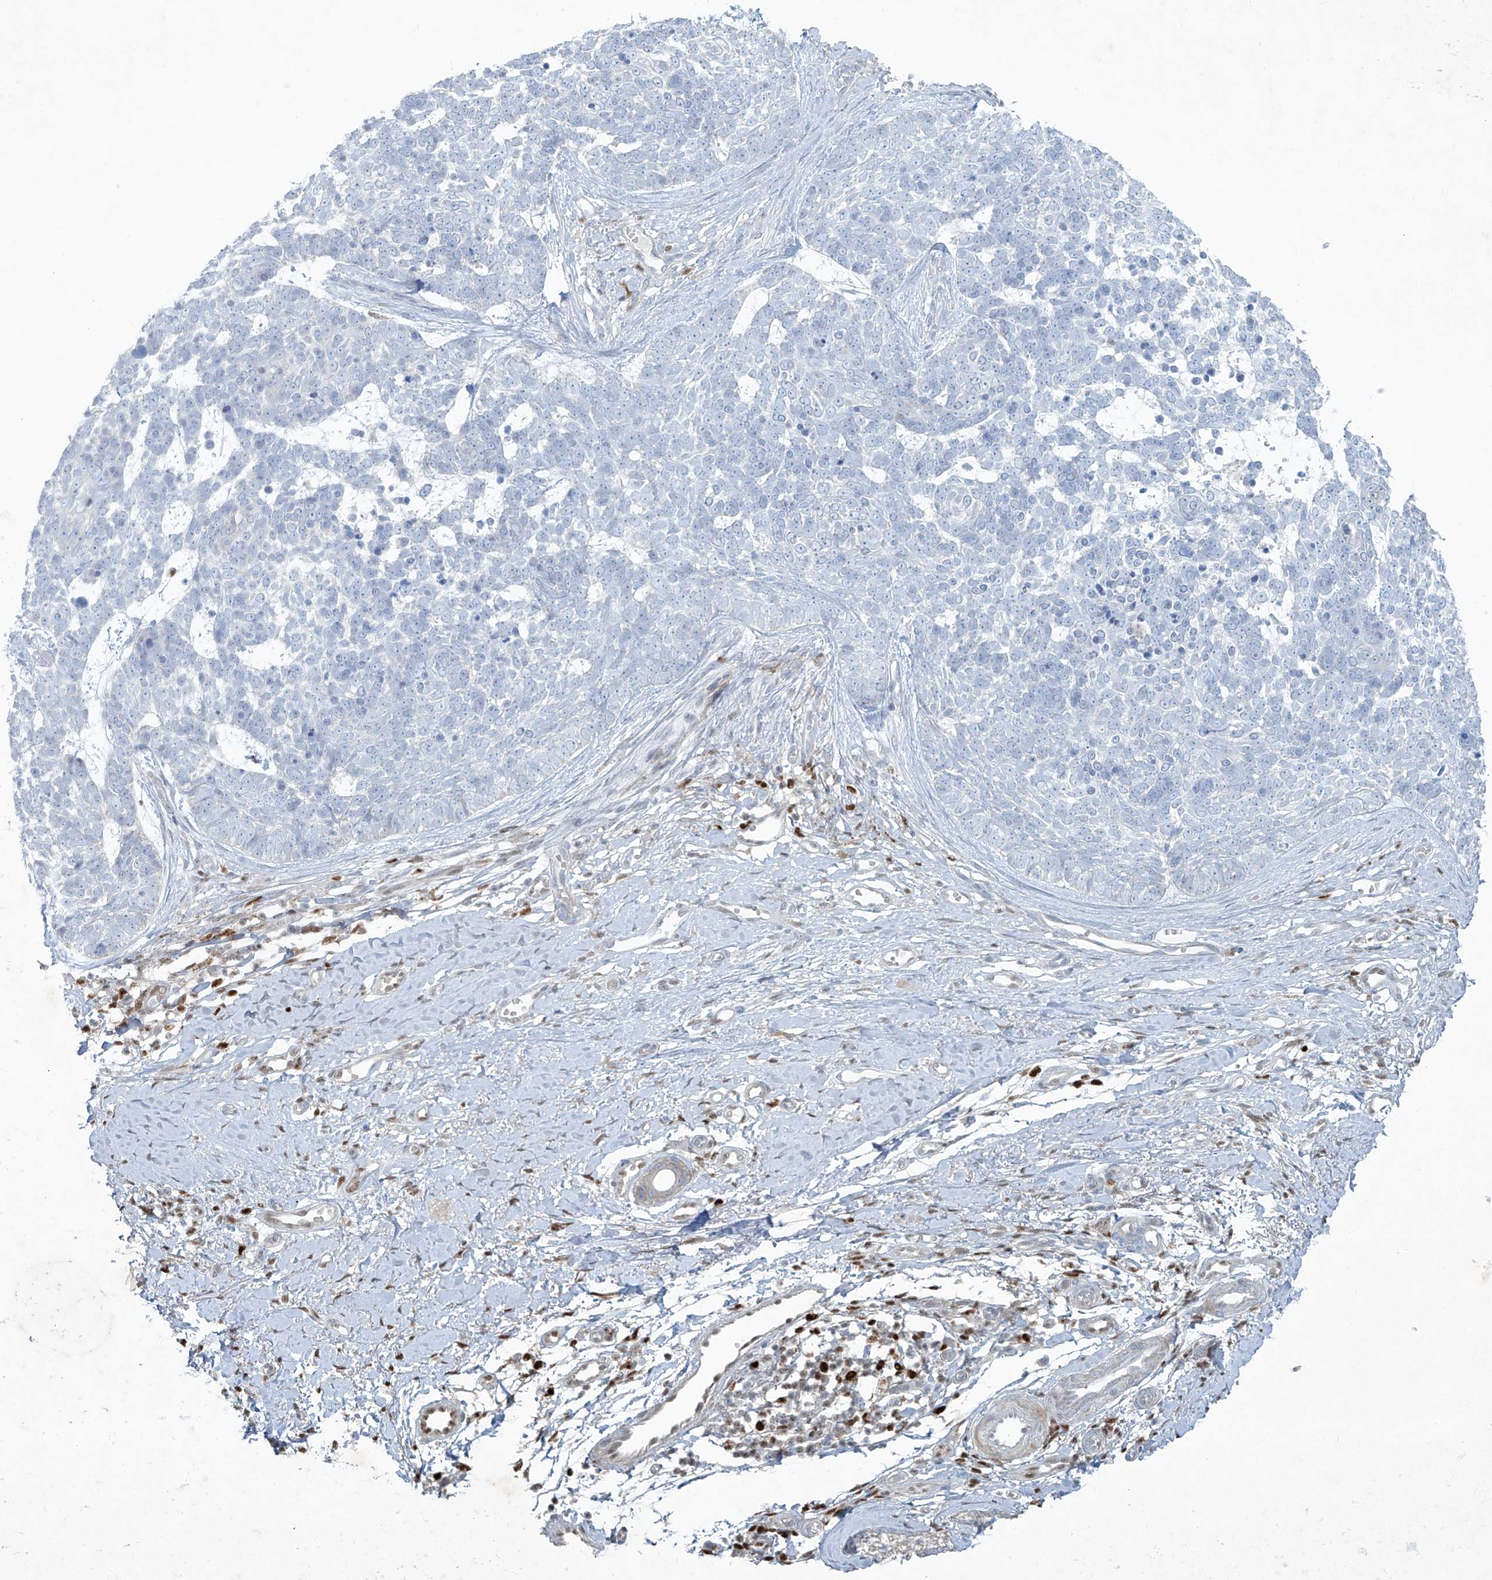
{"staining": {"intensity": "negative", "quantity": "none", "location": "none"}, "tissue": "skin cancer", "cell_type": "Tumor cells", "image_type": "cancer", "snomed": [{"axis": "morphology", "description": "Basal cell carcinoma"}, {"axis": "topography", "description": "Skin"}], "caption": "An image of skin basal cell carcinoma stained for a protein exhibits no brown staining in tumor cells.", "gene": "TUBE1", "patient": {"sex": "female", "age": 81}}